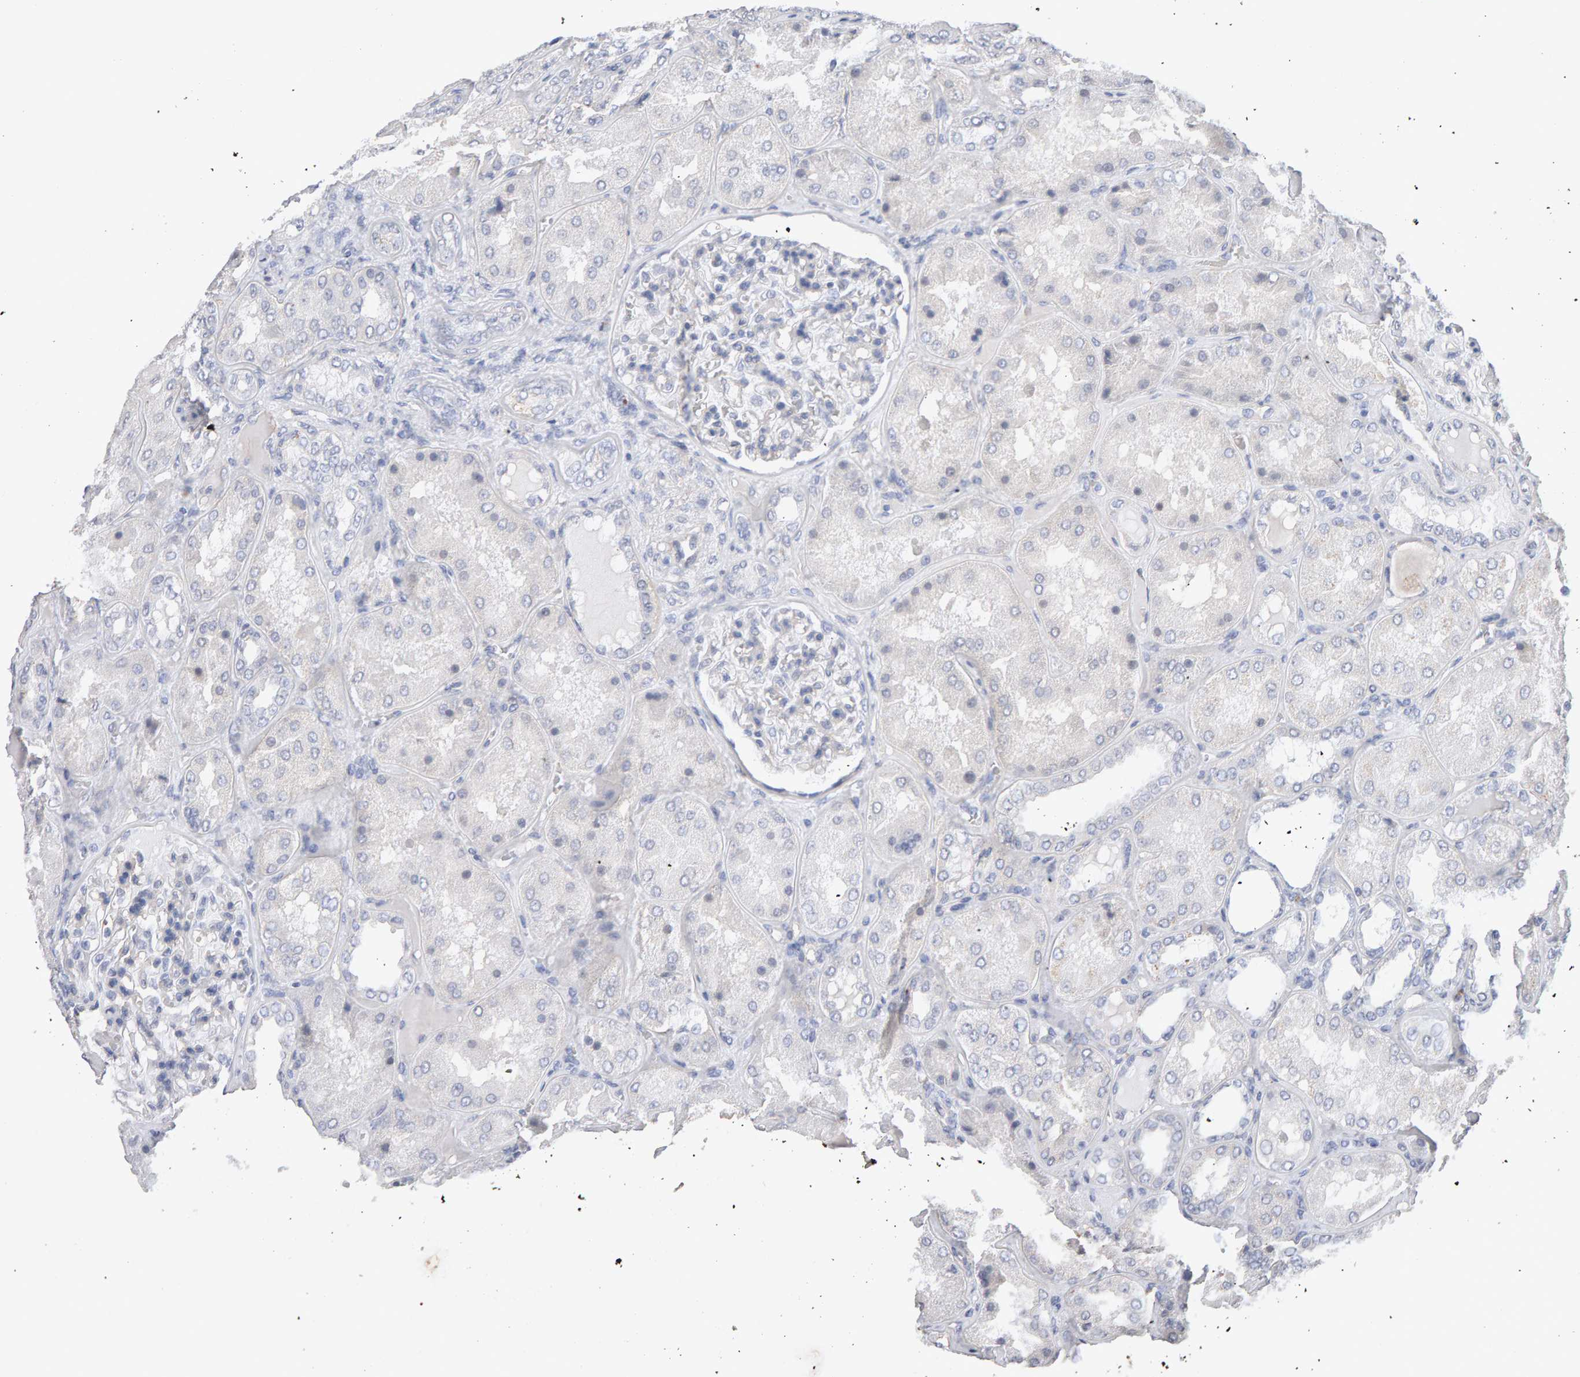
{"staining": {"intensity": "negative", "quantity": "none", "location": "none"}, "tissue": "kidney", "cell_type": "Cells in glomeruli", "image_type": "normal", "snomed": [{"axis": "morphology", "description": "Normal tissue, NOS"}, {"axis": "topography", "description": "Kidney"}], "caption": "Cells in glomeruli are negative for brown protein staining in normal kidney. (IHC, brightfield microscopy, high magnification).", "gene": "PTPRM", "patient": {"sex": "female", "age": 56}}